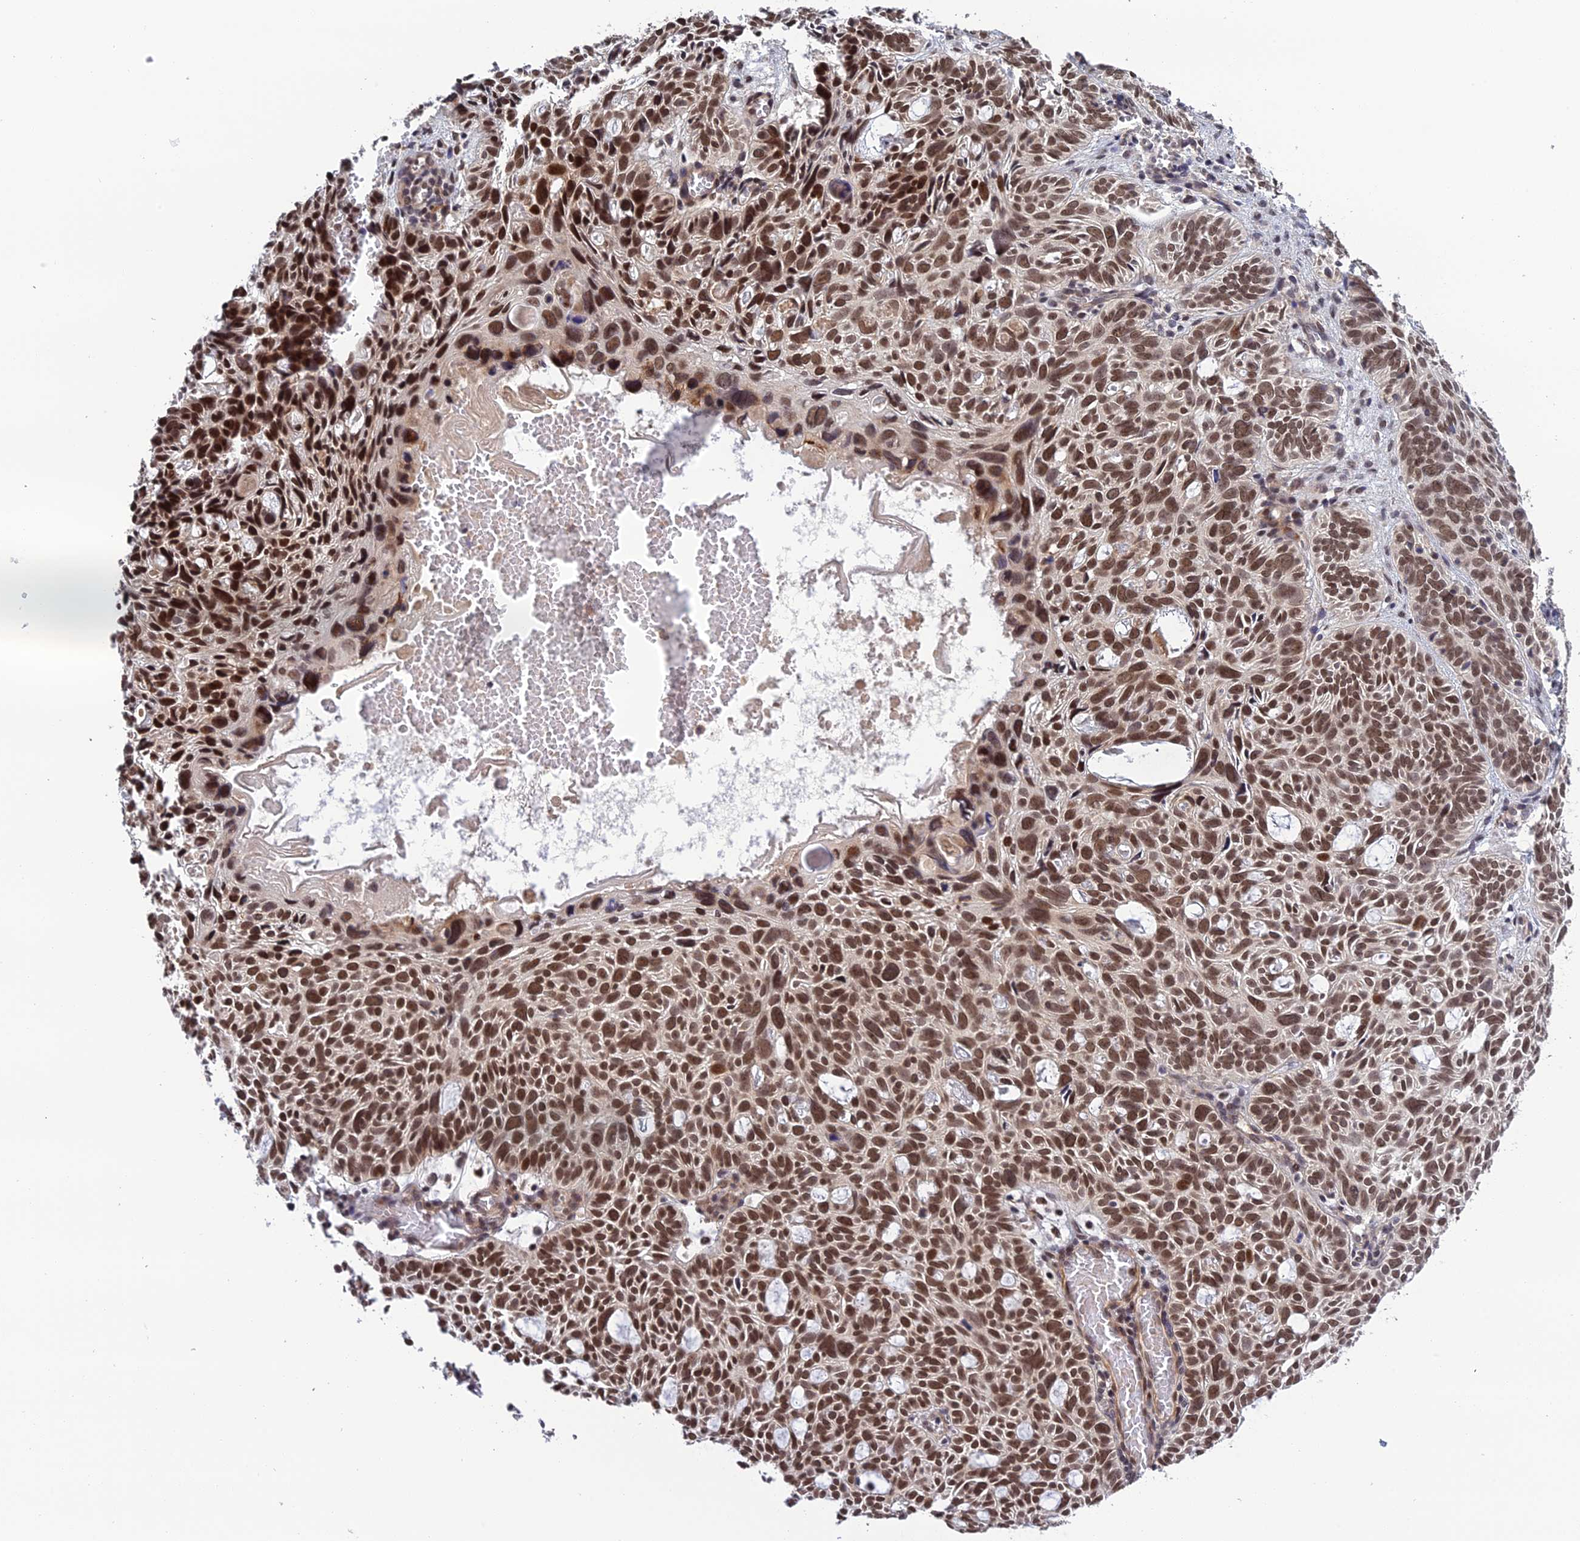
{"staining": {"intensity": "moderate", "quantity": ">75%", "location": "nuclear"}, "tissue": "skin cancer", "cell_type": "Tumor cells", "image_type": "cancer", "snomed": [{"axis": "morphology", "description": "Basal cell carcinoma"}, {"axis": "topography", "description": "Skin"}], "caption": "Moderate nuclear expression is identified in about >75% of tumor cells in skin basal cell carcinoma.", "gene": "REXO1", "patient": {"sex": "male", "age": 69}}